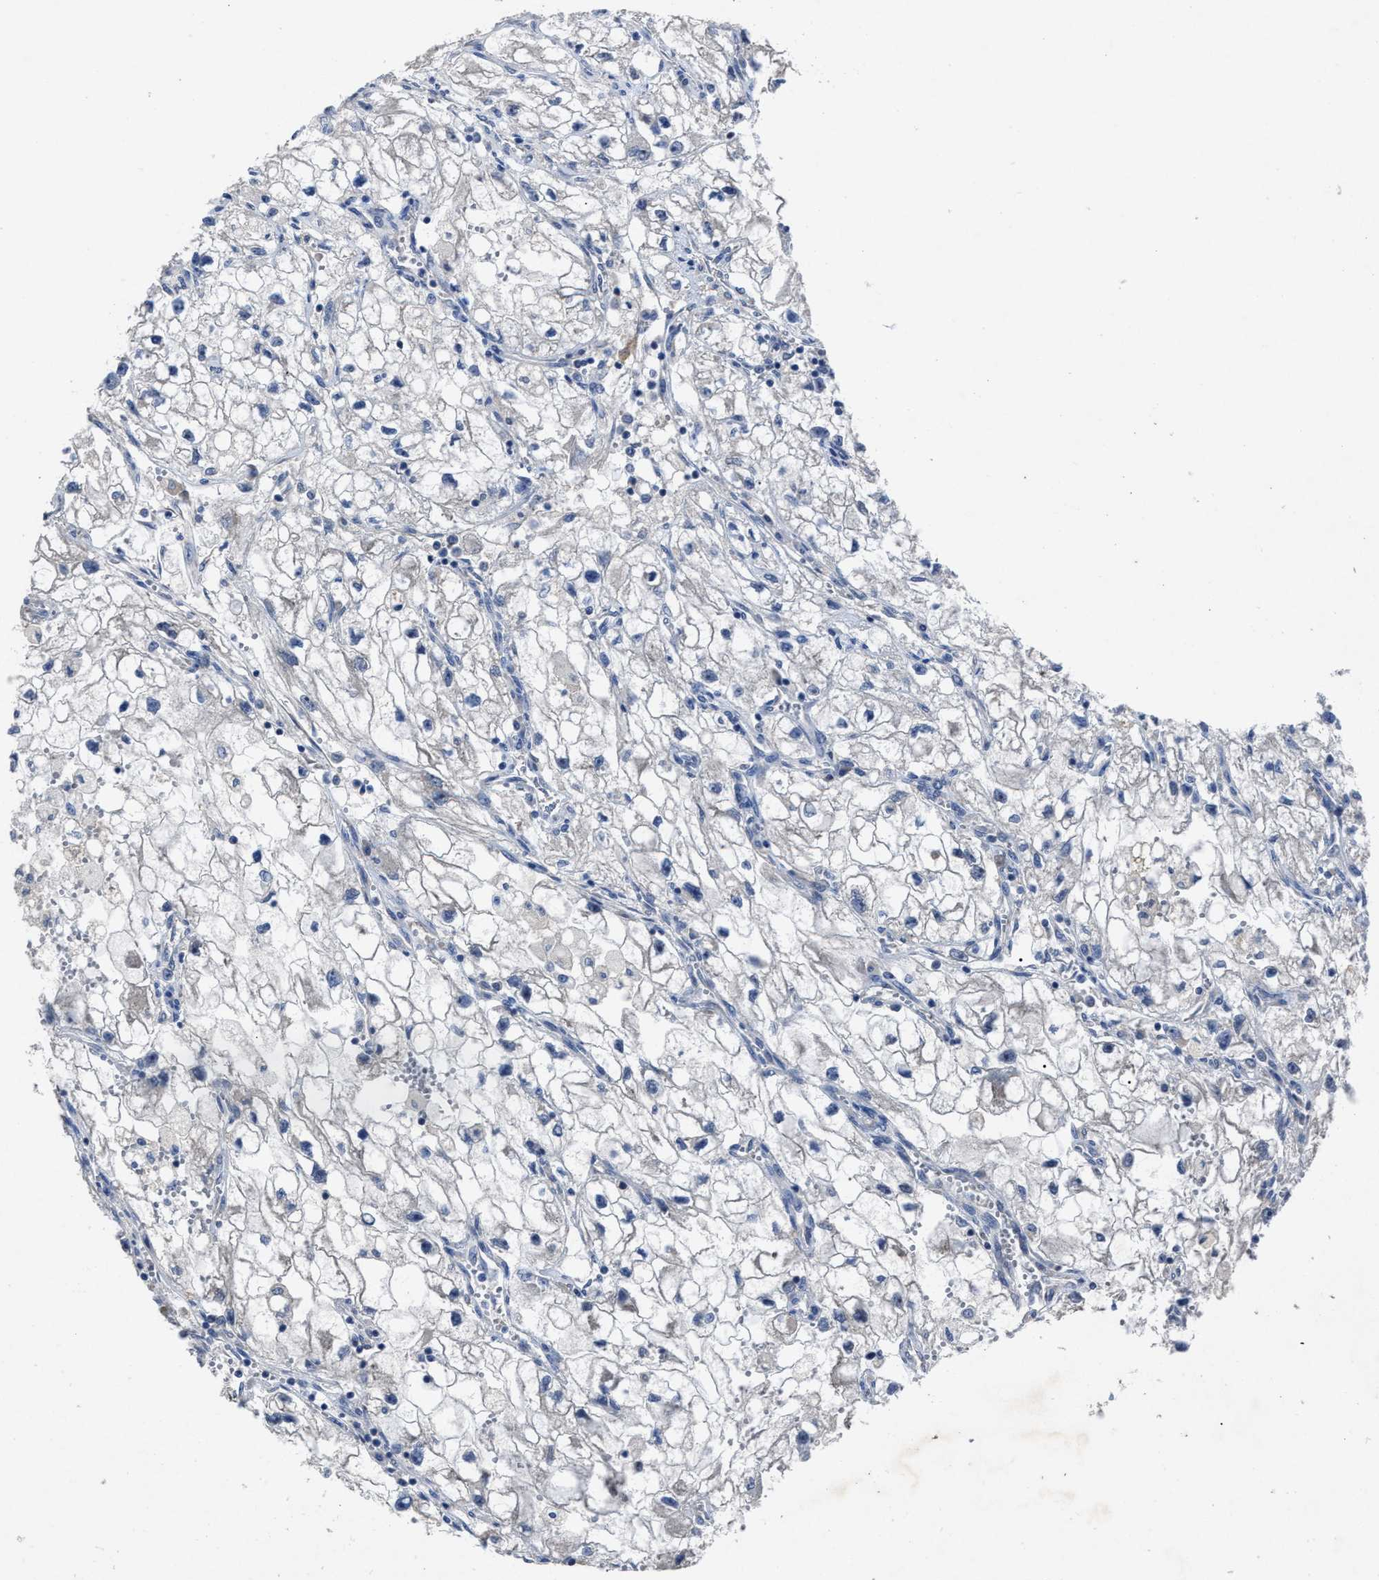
{"staining": {"intensity": "negative", "quantity": "none", "location": "none"}, "tissue": "renal cancer", "cell_type": "Tumor cells", "image_type": "cancer", "snomed": [{"axis": "morphology", "description": "Adenocarcinoma, NOS"}, {"axis": "topography", "description": "Kidney"}], "caption": "IHC of adenocarcinoma (renal) reveals no staining in tumor cells.", "gene": "UPF1", "patient": {"sex": "female", "age": 70}}